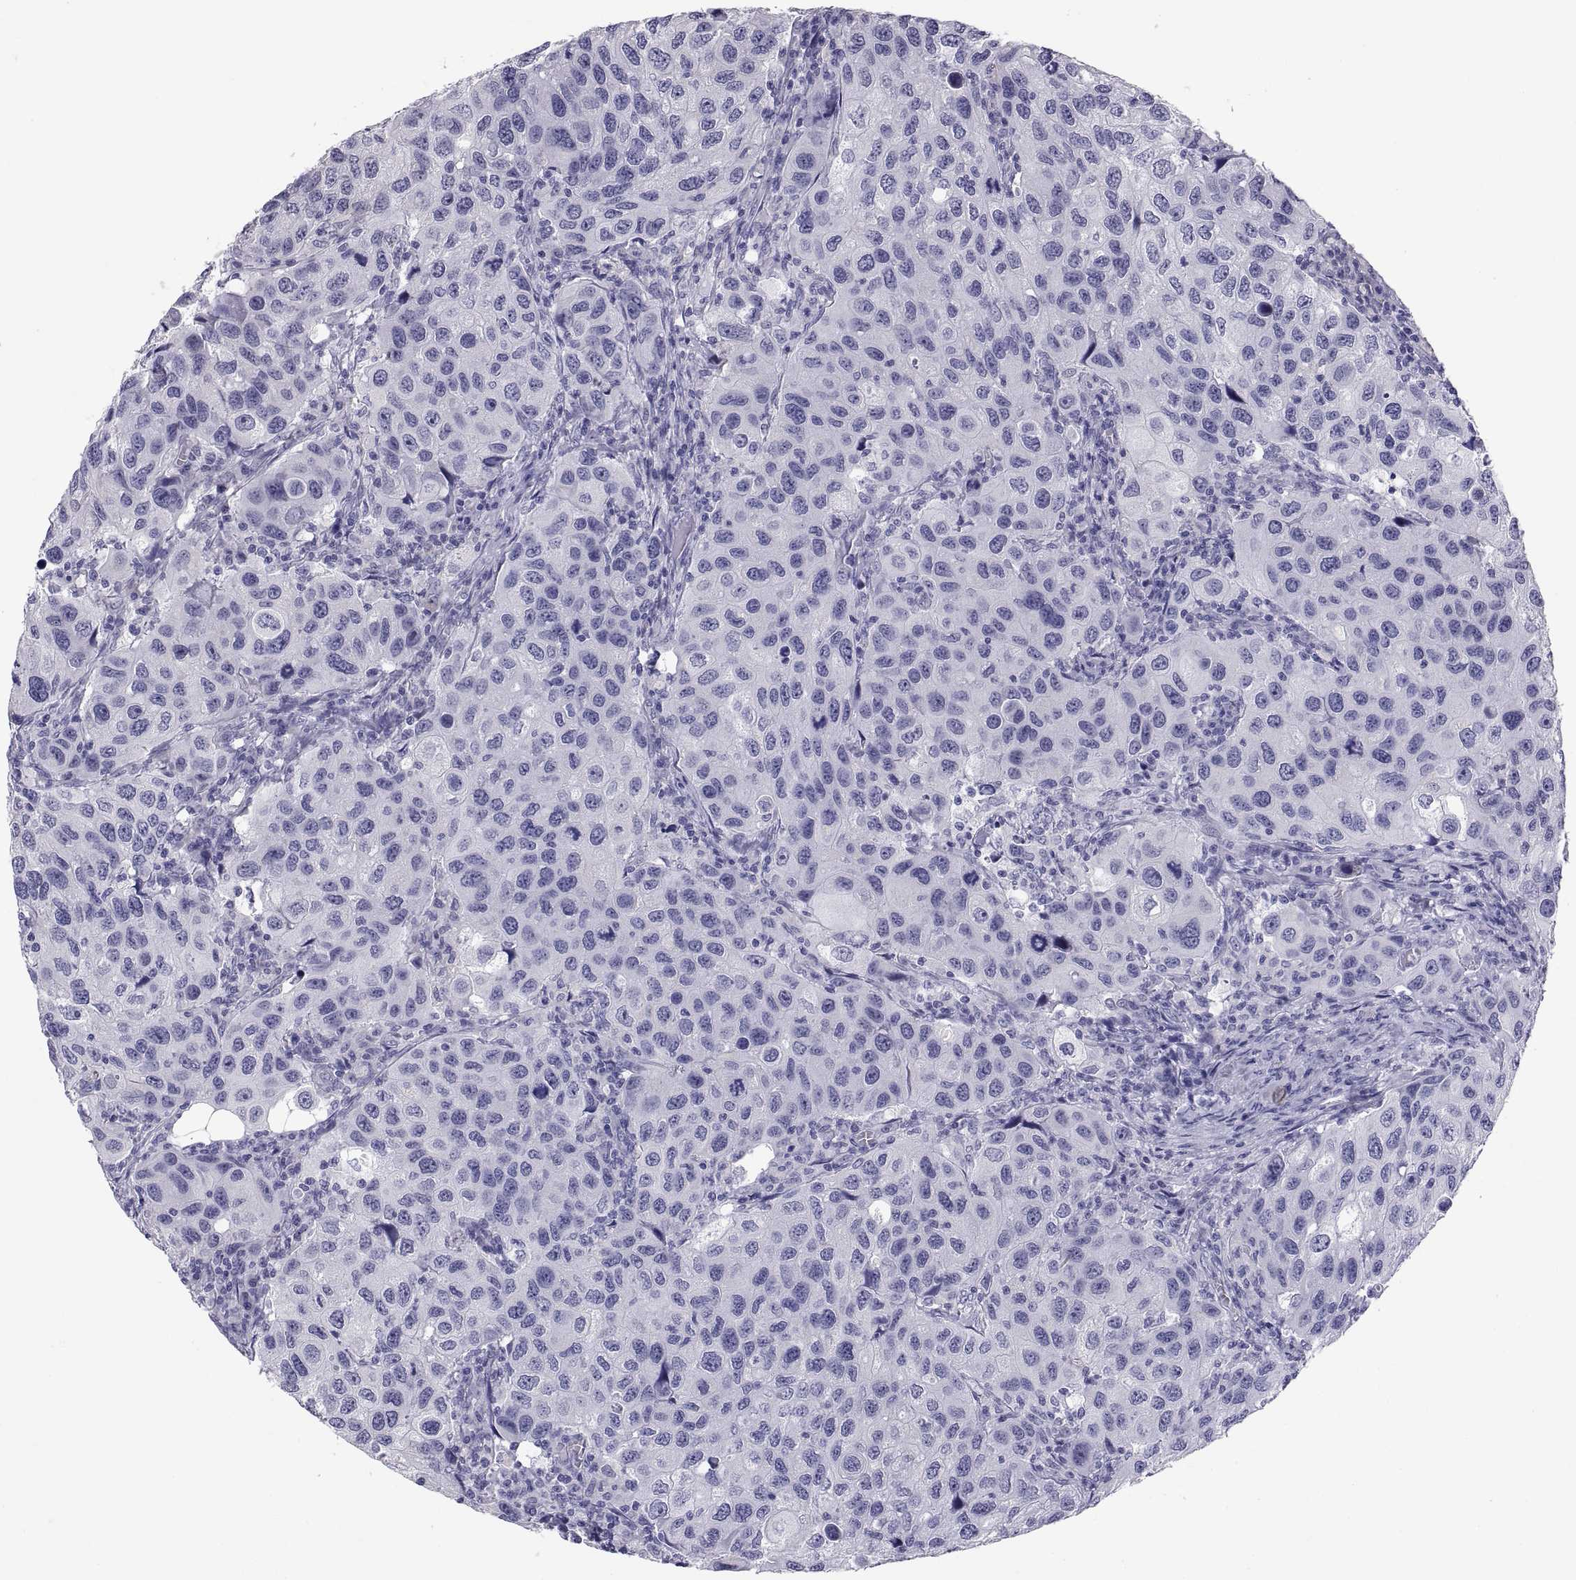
{"staining": {"intensity": "negative", "quantity": "none", "location": "none"}, "tissue": "urothelial cancer", "cell_type": "Tumor cells", "image_type": "cancer", "snomed": [{"axis": "morphology", "description": "Urothelial carcinoma, High grade"}, {"axis": "topography", "description": "Urinary bladder"}], "caption": "Tumor cells show no significant staining in high-grade urothelial carcinoma.", "gene": "FAM170A", "patient": {"sex": "male", "age": 79}}